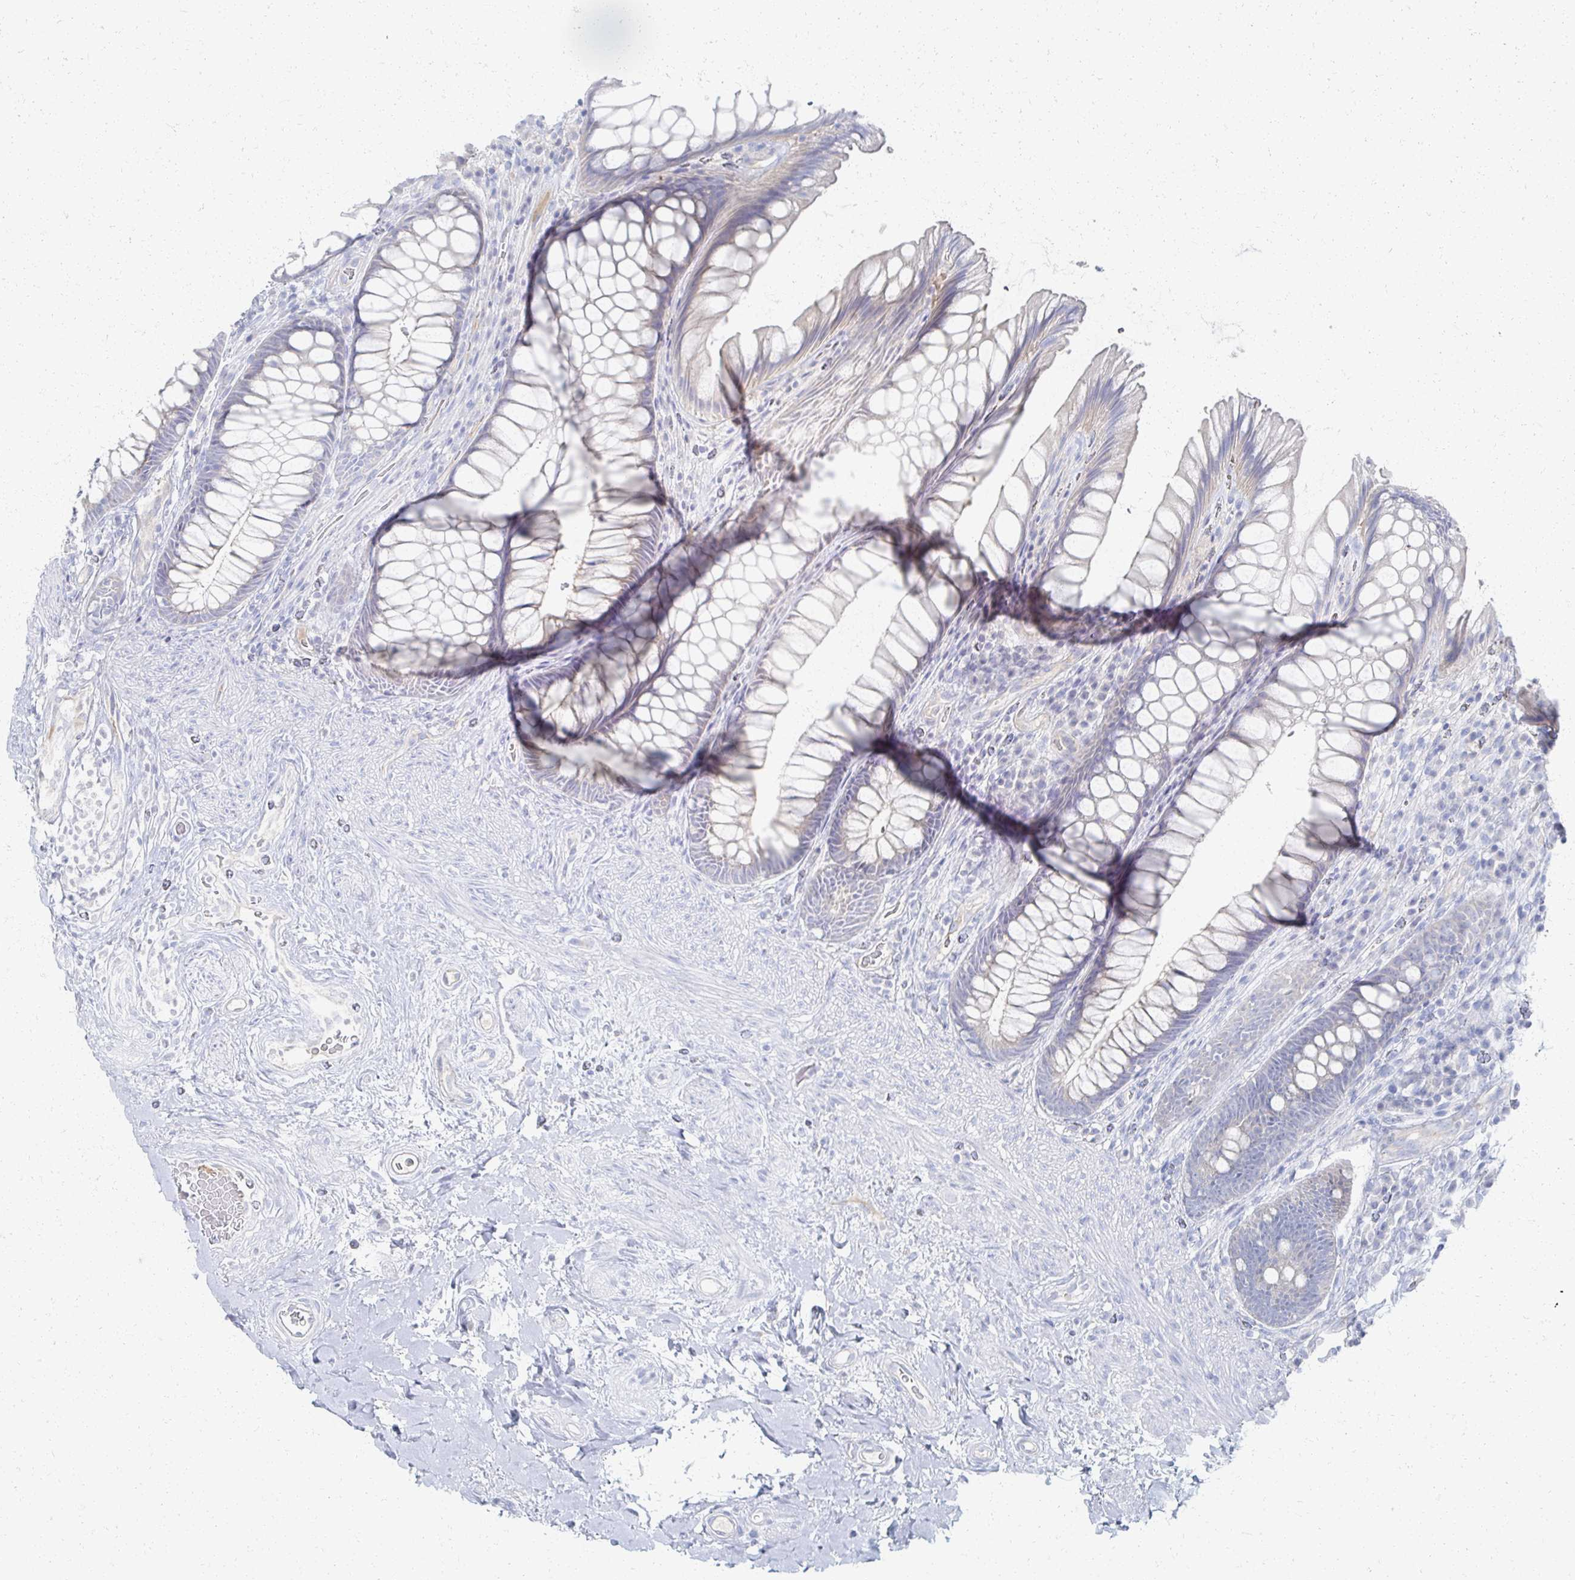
{"staining": {"intensity": "negative", "quantity": "none", "location": "none"}, "tissue": "rectum", "cell_type": "Glandular cells", "image_type": "normal", "snomed": [{"axis": "morphology", "description": "Normal tissue, NOS"}, {"axis": "topography", "description": "Rectum"}], "caption": "High magnification brightfield microscopy of normal rectum stained with DAB (brown) and counterstained with hematoxylin (blue): glandular cells show no significant staining. (DAB (3,3'-diaminobenzidine) IHC, high magnification).", "gene": "PRR20A", "patient": {"sex": "male", "age": 53}}